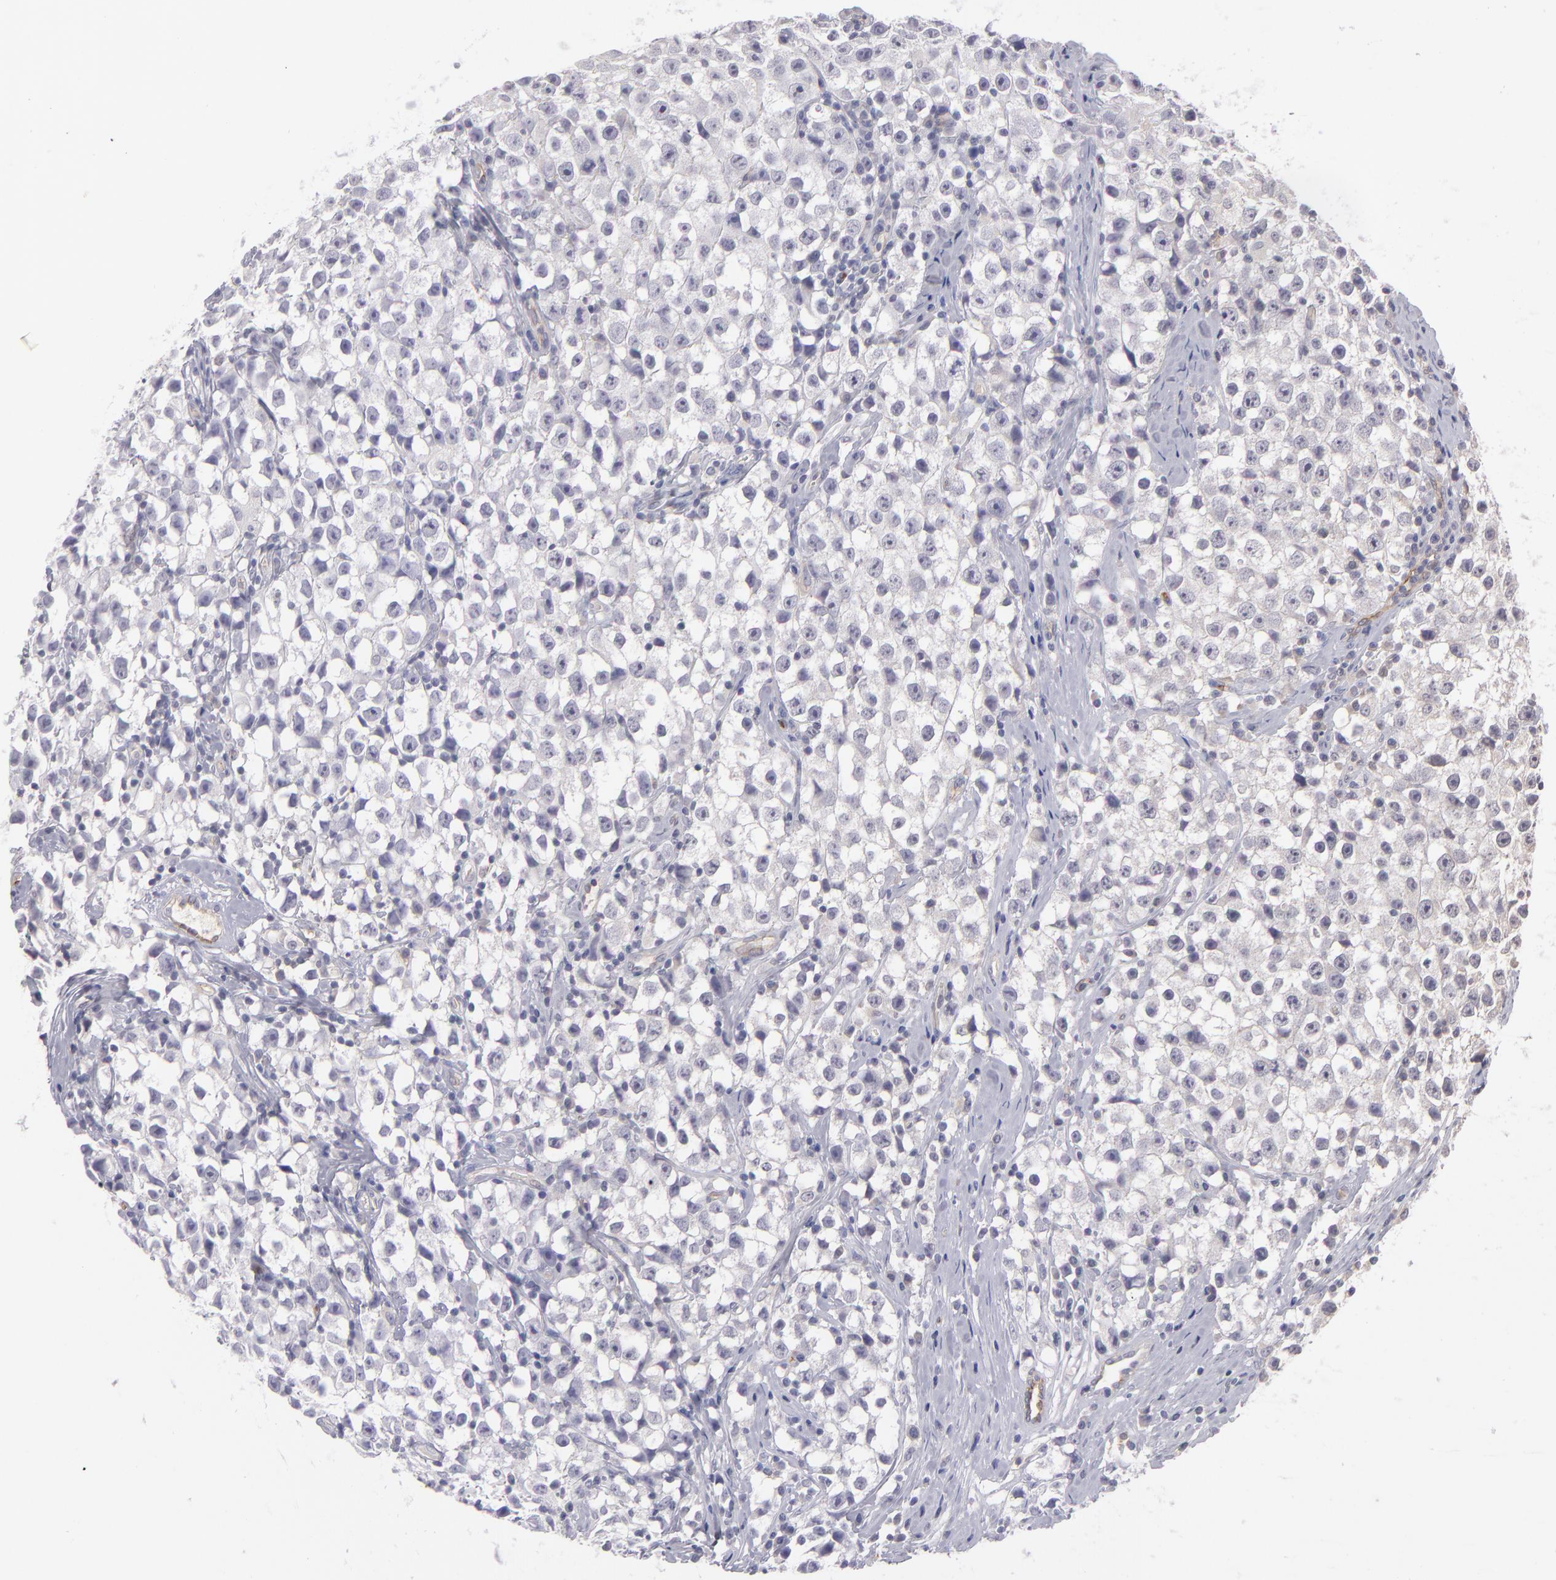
{"staining": {"intensity": "negative", "quantity": "none", "location": "none"}, "tissue": "testis cancer", "cell_type": "Tumor cells", "image_type": "cancer", "snomed": [{"axis": "morphology", "description": "Seminoma, NOS"}, {"axis": "topography", "description": "Testis"}], "caption": "Image shows no significant protein staining in tumor cells of testis cancer (seminoma).", "gene": "THBD", "patient": {"sex": "male", "age": 35}}